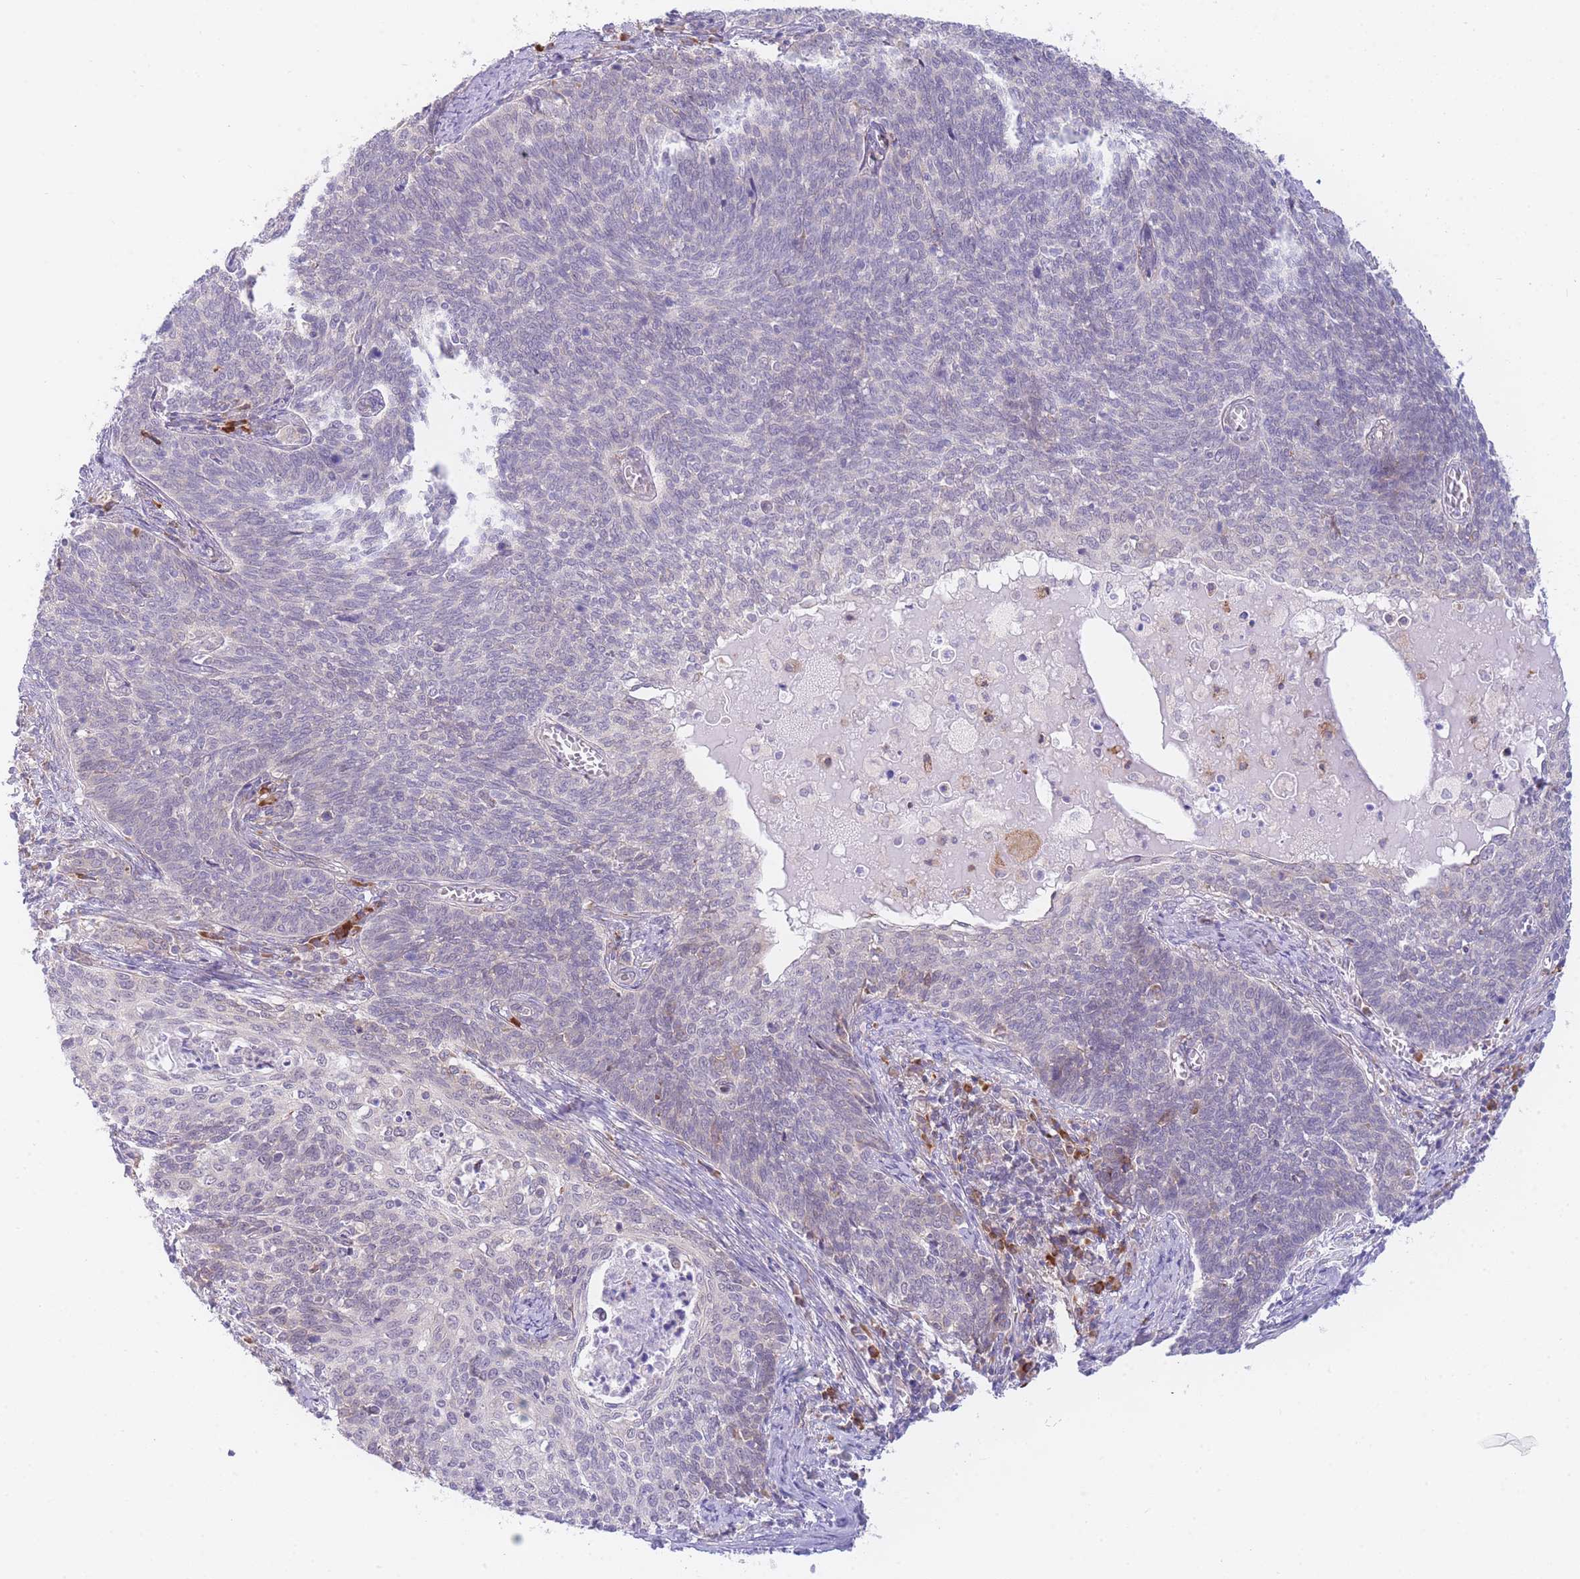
{"staining": {"intensity": "negative", "quantity": "none", "location": "none"}, "tissue": "cervical cancer", "cell_type": "Tumor cells", "image_type": "cancer", "snomed": [{"axis": "morphology", "description": "Squamous cell carcinoma, NOS"}, {"axis": "topography", "description": "Cervix"}], "caption": "High power microscopy photomicrograph of an immunohistochemistry (IHC) micrograph of cervical squamous cell carcinoma, revealing no significant positivity in tumor cells. (DAB immunohistochemistry, high magnification).", "gene": "ZNF510", "patient": {"sex": "female", "age": 39}}